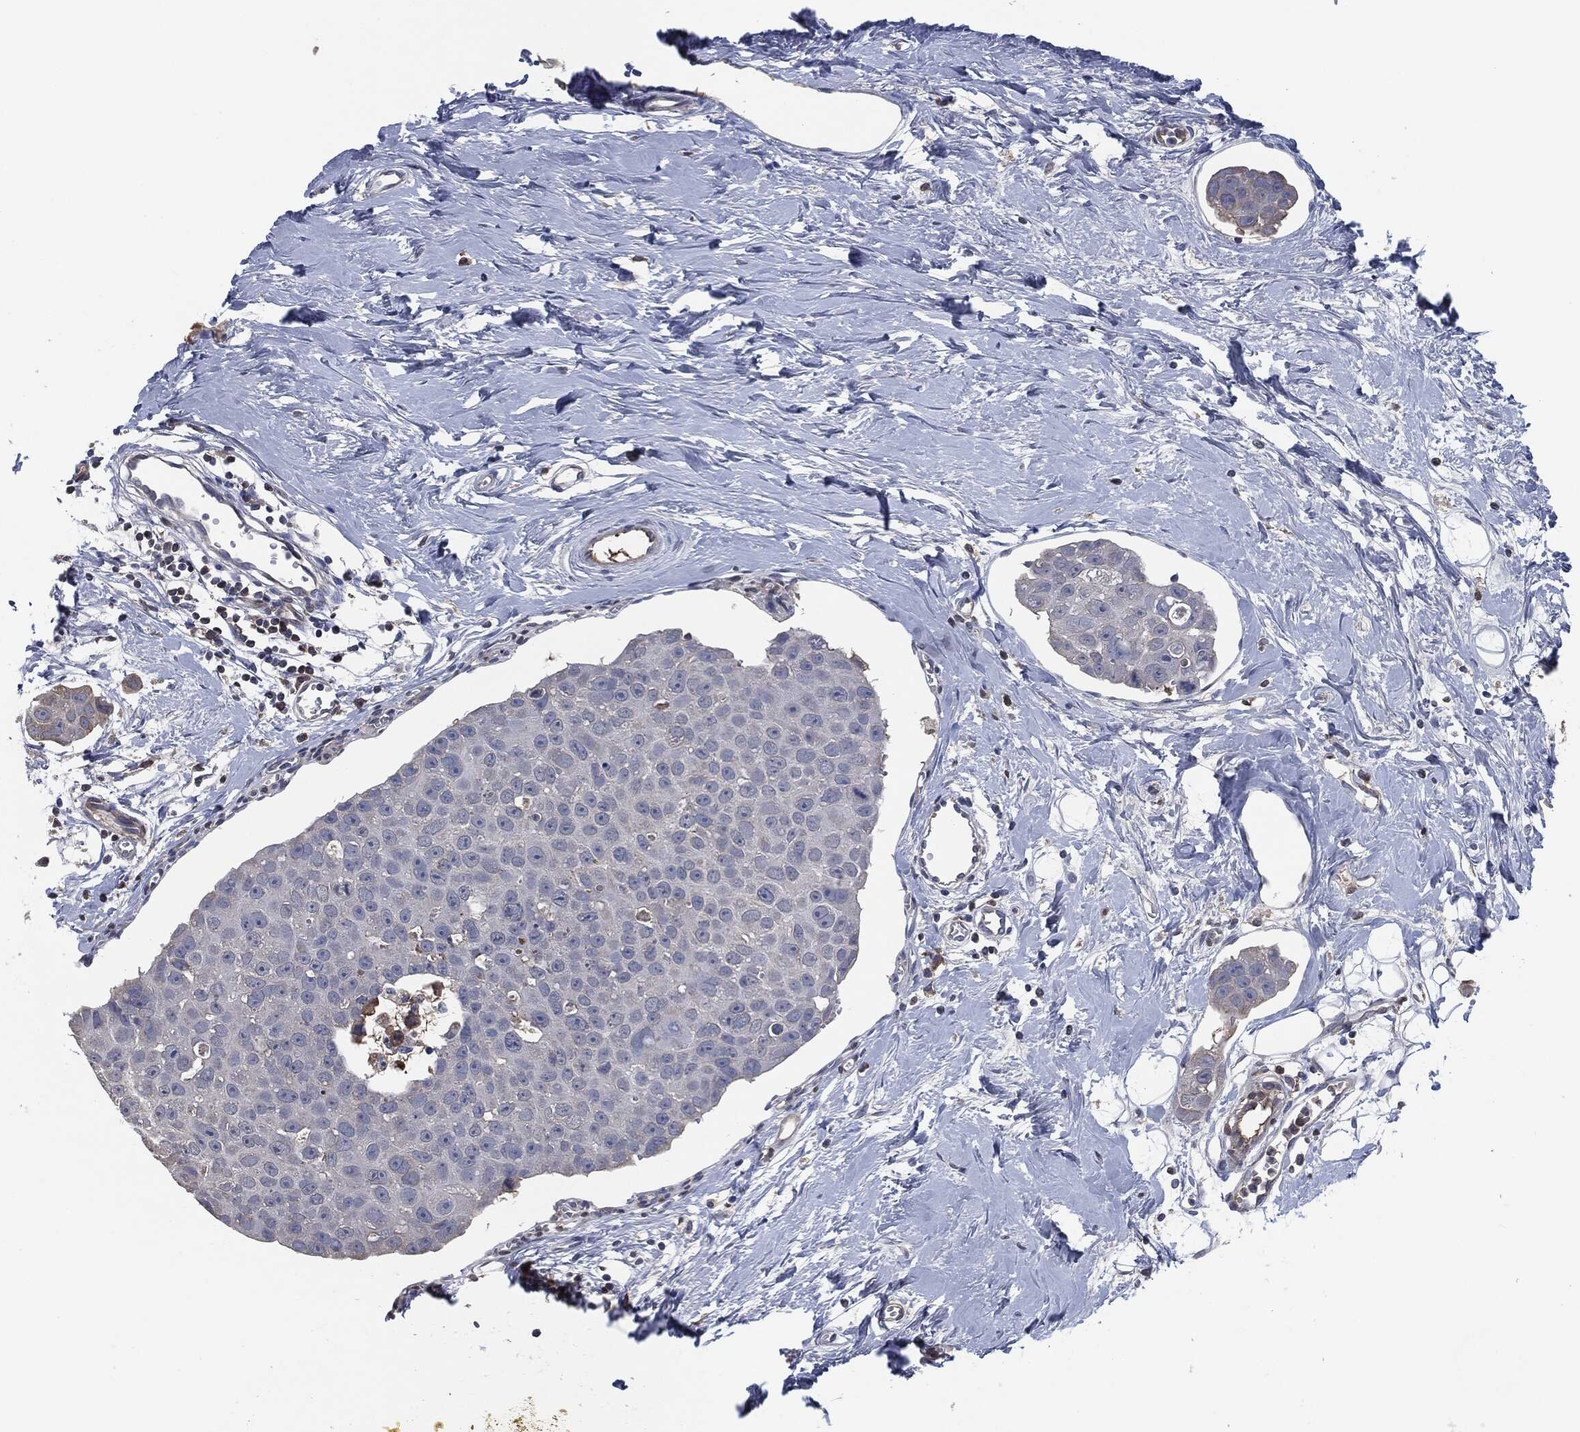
{"staining": {"intensity": "negative", "quantity": "none", "location": "none"}, "tissue": "breast cancer", "cell_type": "Tumor cells", "image_type": "cancer", "snomed": [{"axis": "morphology", "description": "Duct carcinoma"}, {"axis": "topography", "description": "Breast"}], "caption": "Tumor cells are negative for brown protein staining in breast cancer.", "gene": "IL2RG", "patient": {"sex": "female", "age": 35}}